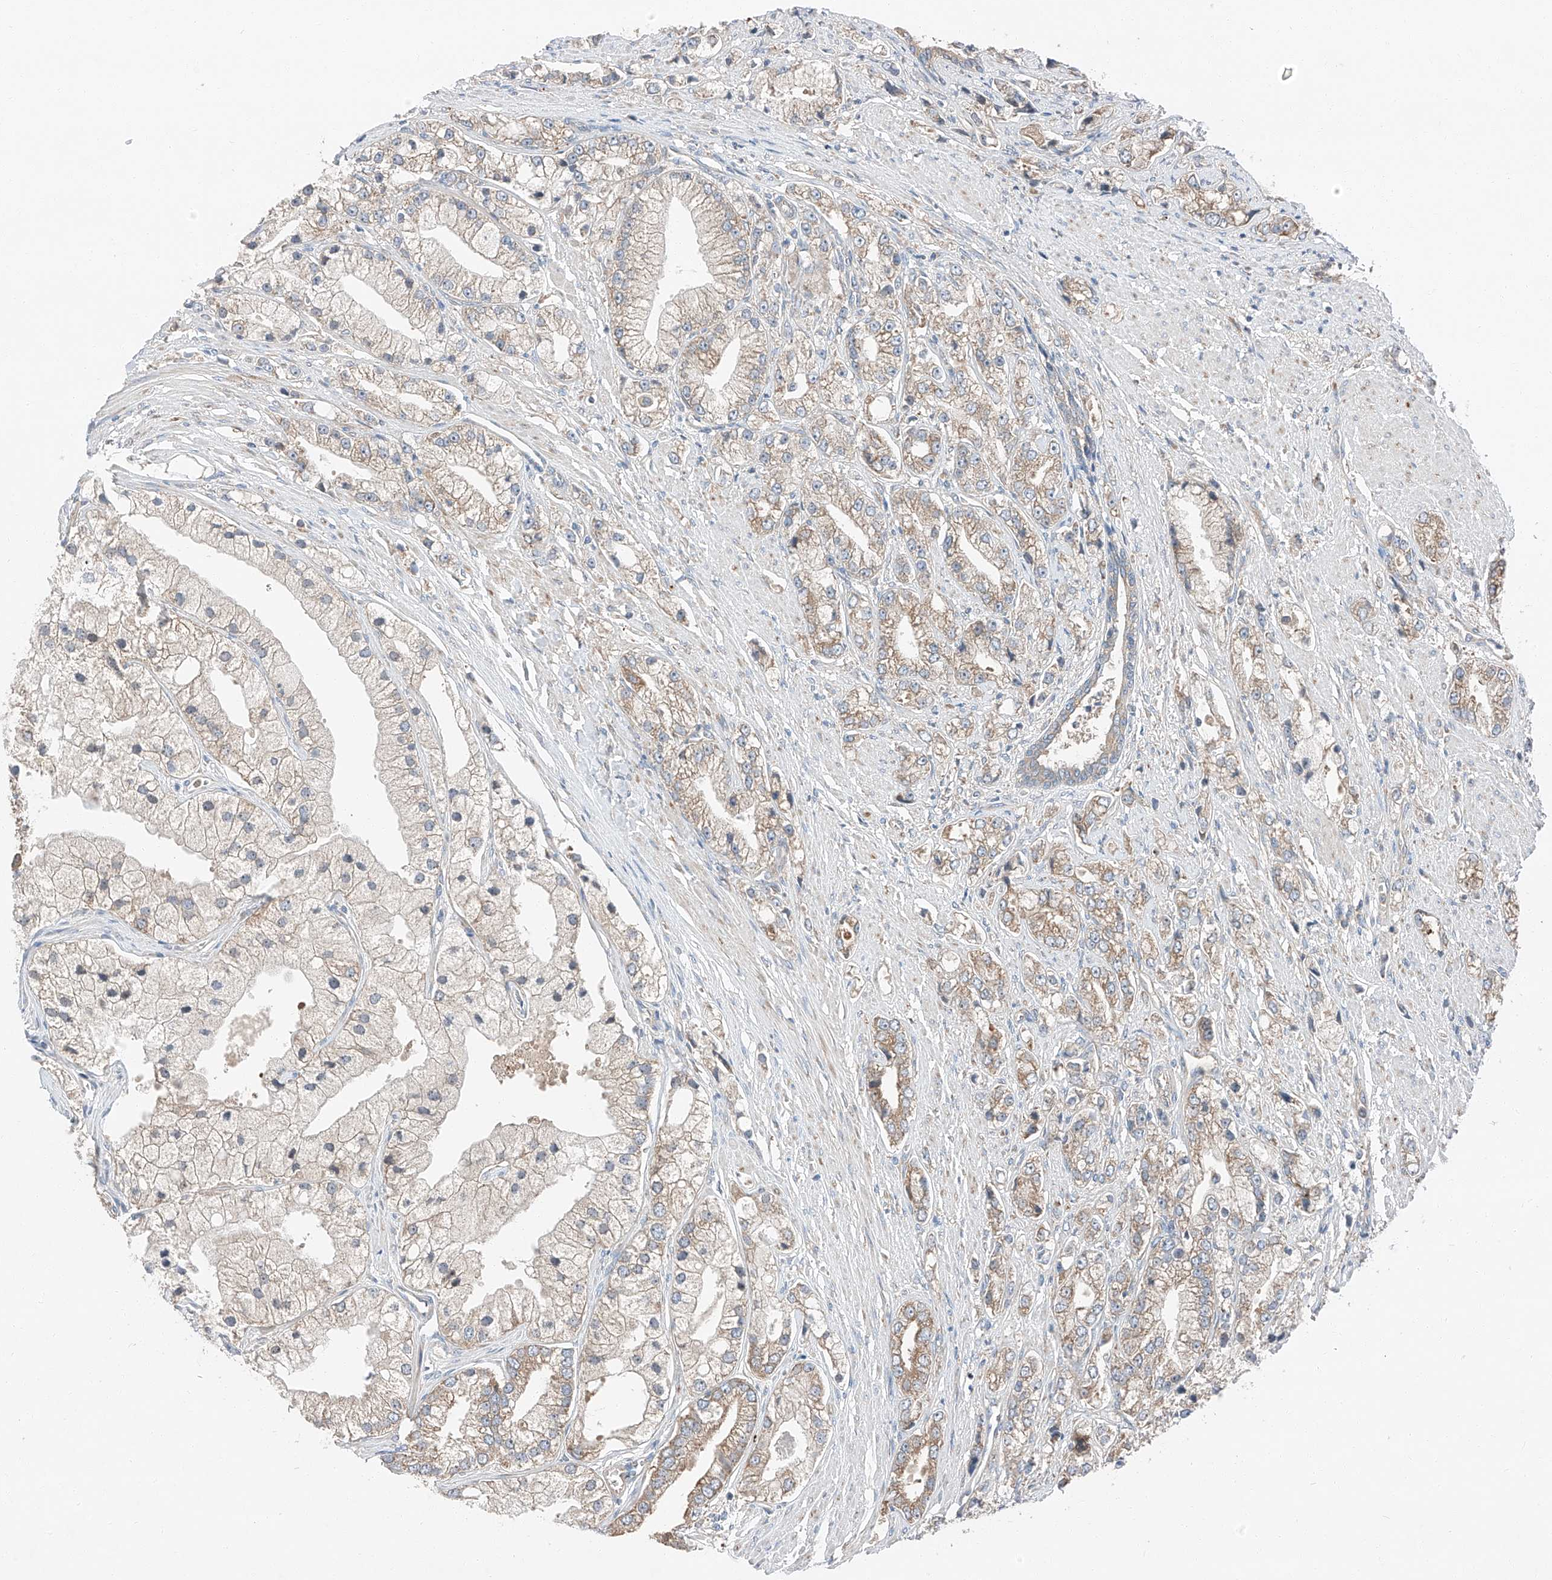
{"staining": {"intensity": "moderate", "quantity": "<25%", "location": "cytoplasmic/membranous"}, "tissue": "prostate cancer", "cell_type": "Tumor cells", "image_type": "cancer", "snomed": [{"axis": "morphology", "description": "Adenocarcinoma, High grade"}, {"axis": "topography", "description": "Prostate"}], "caption": "Prostate cancer (high-grade adenocarcinoma) stained for a protein reveals moderate cytoplasmic/membranous positivity in tumor cells.", "gene": "ZC3H15", "patient": {"sex": "male", "age": 50}}